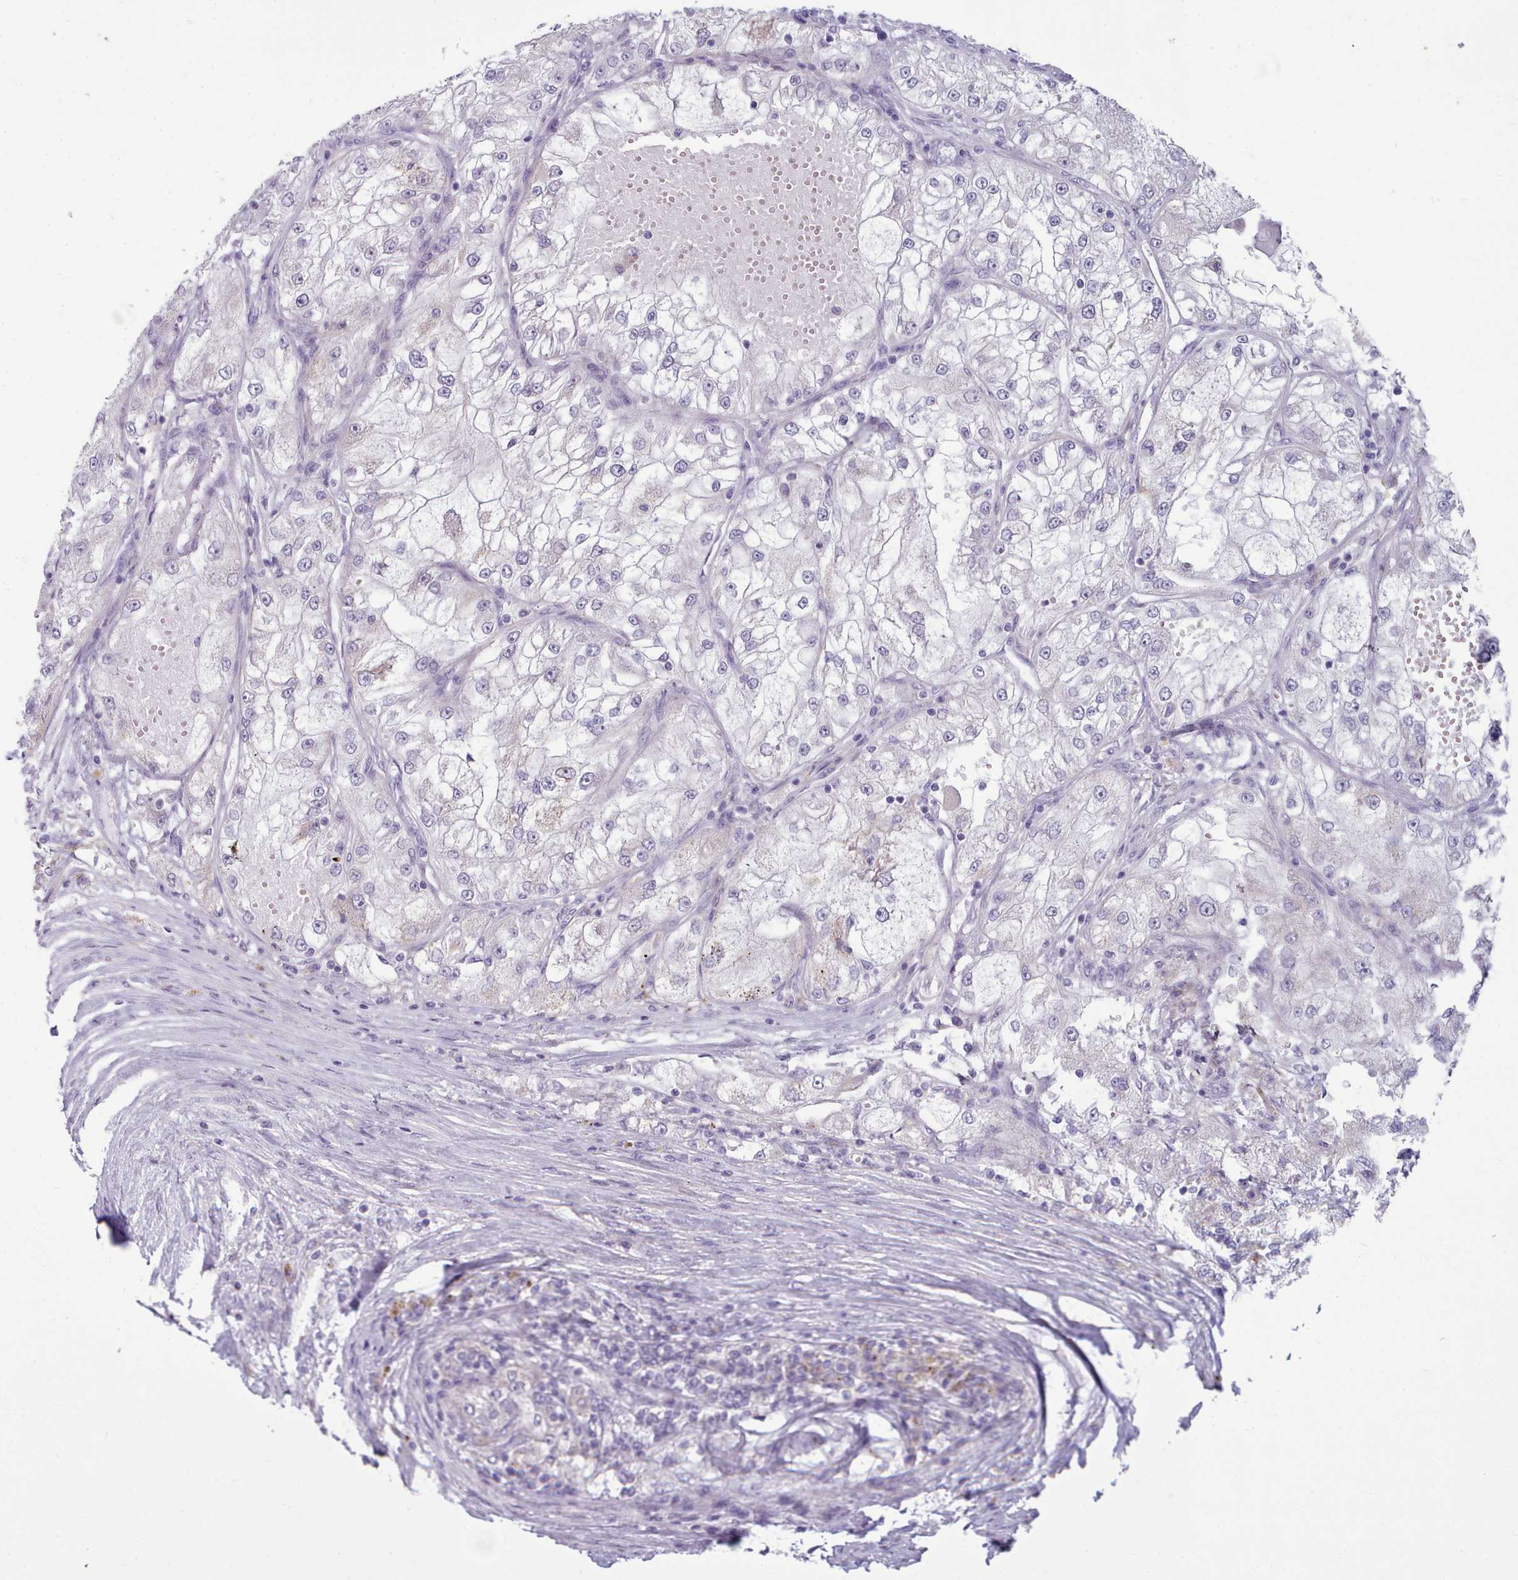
{"staining": {"intensity": "negative", "quantity": "none", "location": "none"}, "tissue": "renal cancer", "cell_type": "Tumor cells", "image_type": "cancer", "snomed": [{"axis": "morphology", "description": "Adenocarcinoma, NOS"}, {"axis": "topography", "description": "Kidney"}], "caption": "This is an immunohistochemistry photomicrograph of renal cancer (adenocarcinoma). There is no positivity in tumor cells.", "gene": "MYRFL", "patient": {"sex": "female", "age": 72}}